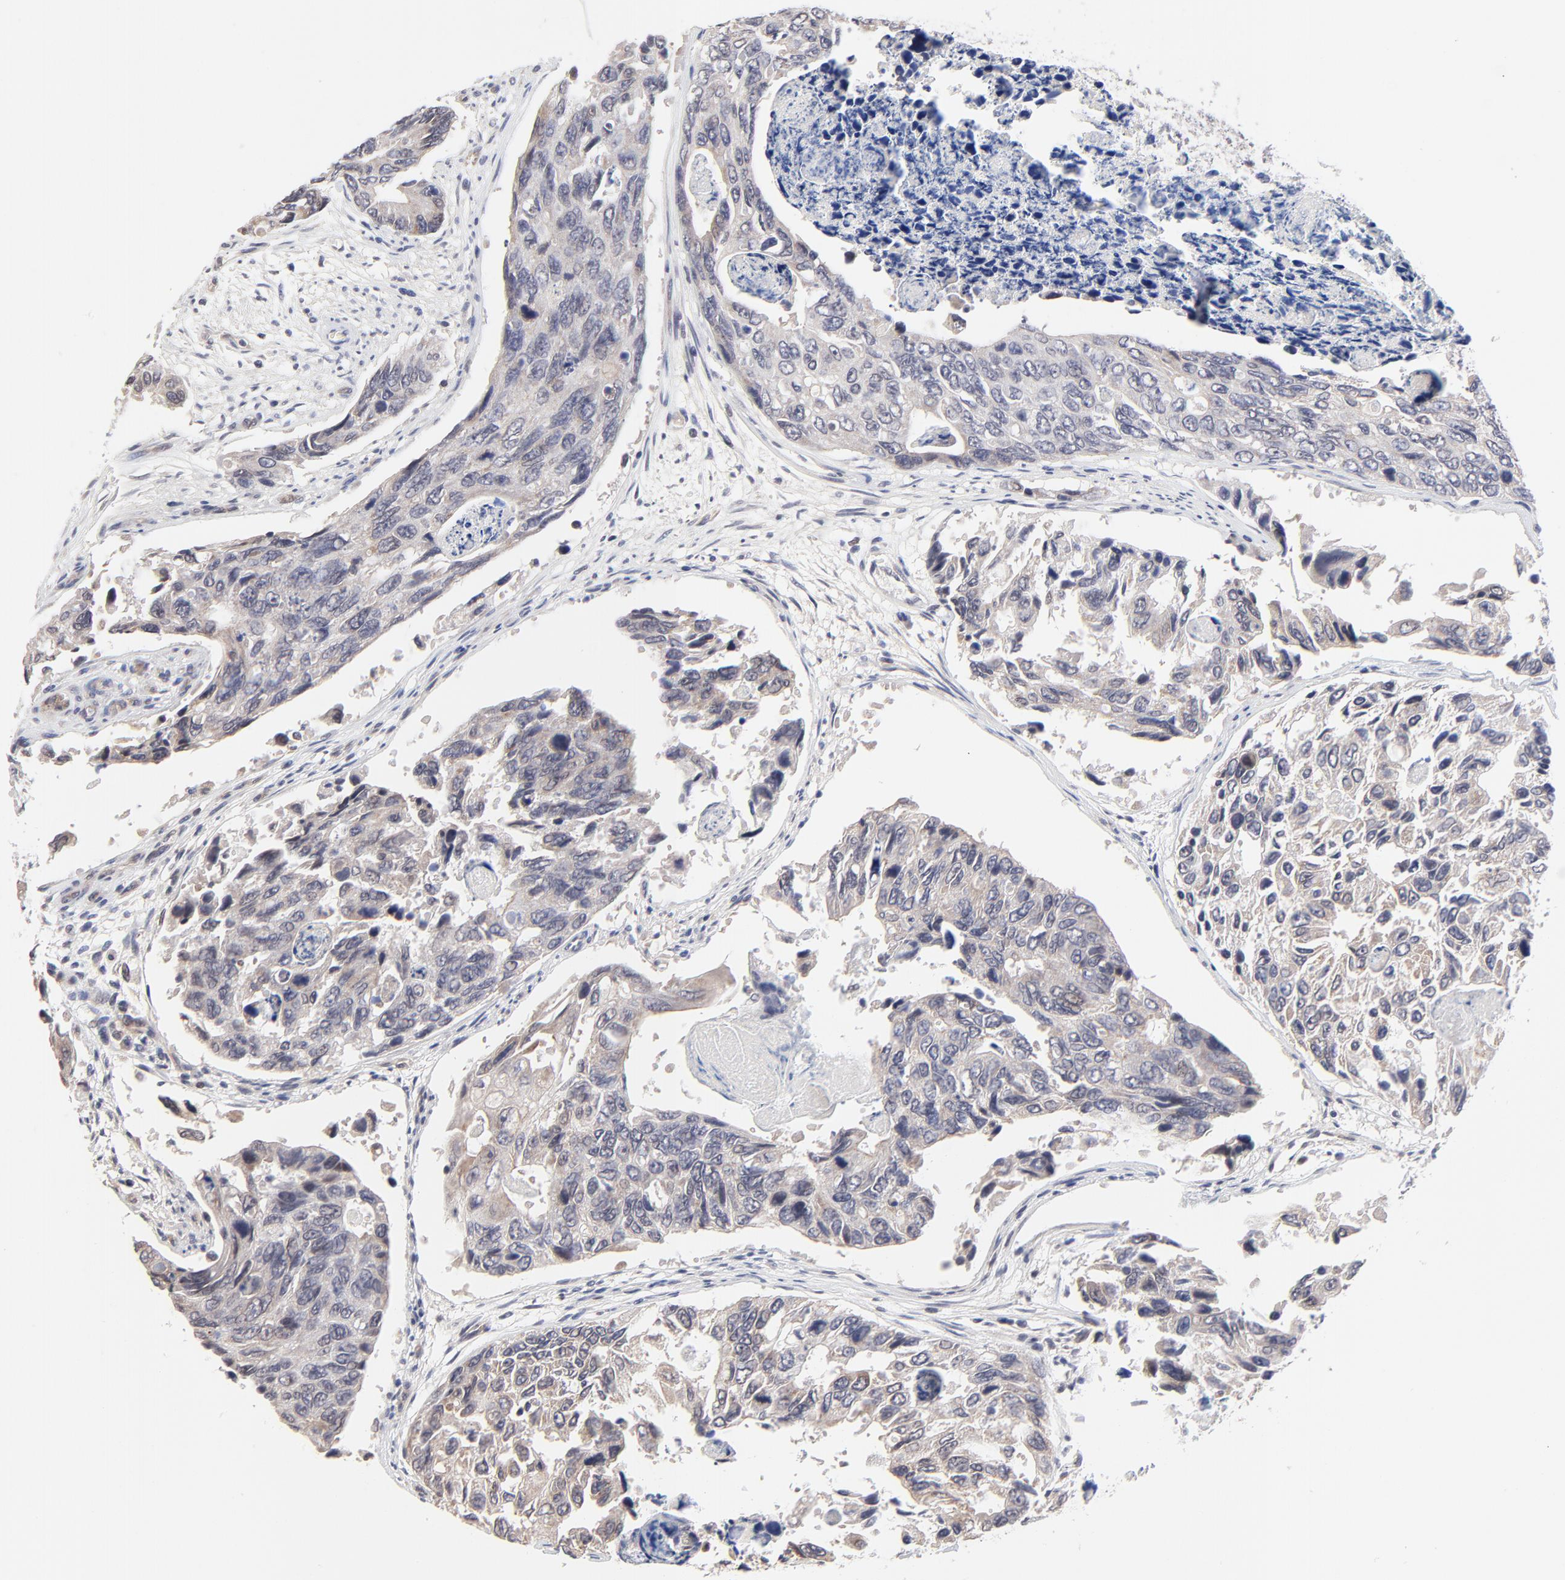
{"staining": {"intensity": "weak", "quantity": ">75%", "location": "cytoplasmic/membranous"}, "tissue": "colorectal cancer", "cell_type": "Tumor cells", "image_type": "cancer", "snomed": [{"axis": "morphology", "description": "Adenocarcinoma, NOS"}, {"axis": "topography", "description": "Colon"}], "caption": "The histopathology image demonstrates a brown stain indicating the presence of a protein in the cytoplasmic/membranous of tumor cells in colorectal cancer (adenocarcinoma).", "gene": "FBXO8", "patient": {"sex": "female", "age": 86}}